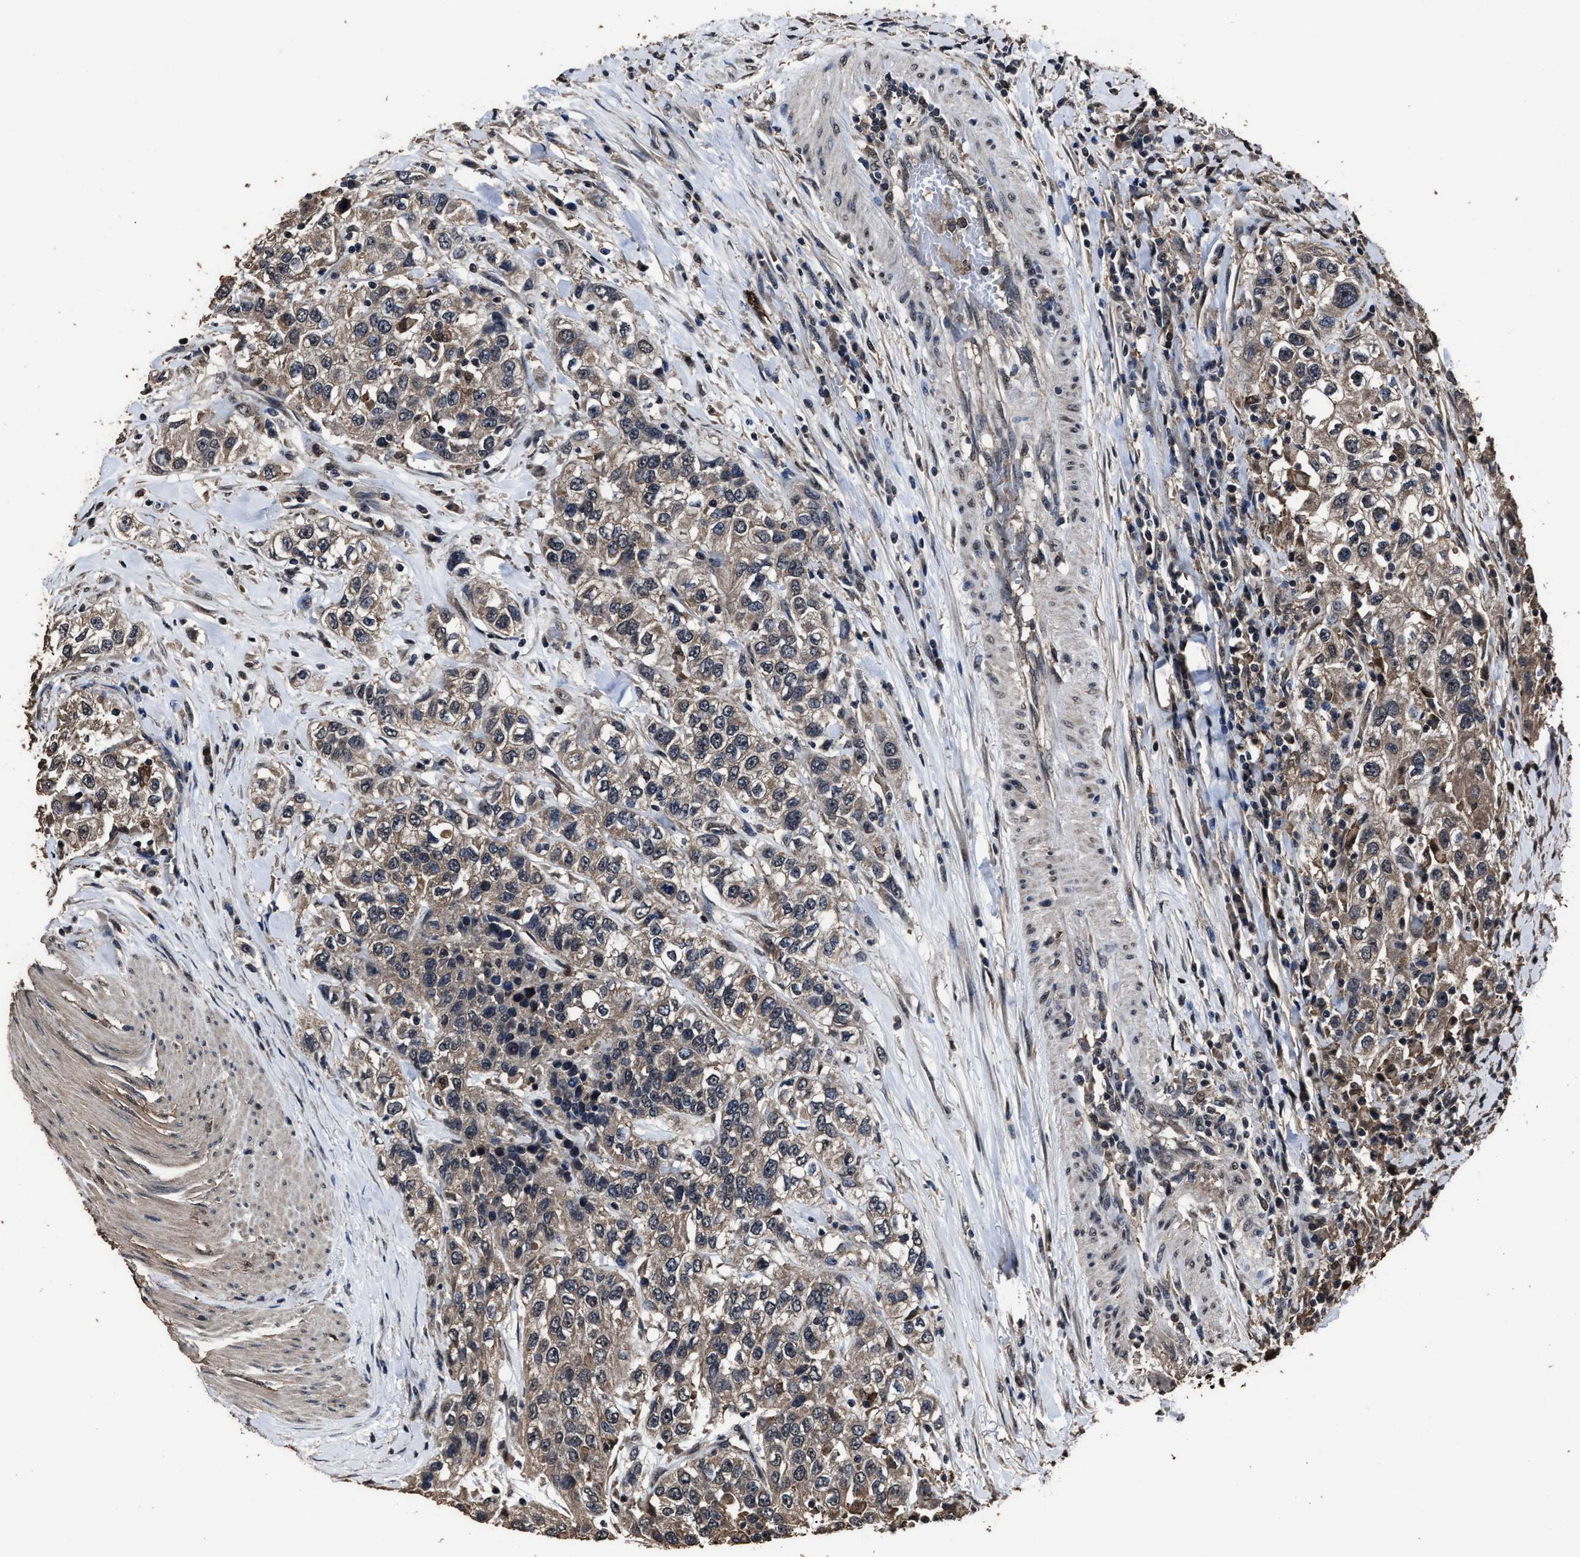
{"staining": {"intensity": "weak", "quantity": ">75%", "location": "cytoplasmic/membranous"}, "tissue": "urothelial cancer", "cell_type": "Tumor cells", "image_type": "cancer", "snomed": [{"axis": "morphology", "description": "Urothelial carcinoma, High grade"}, {"axis": "topography", "description": "Urinary bladder"}], "caption": "Tumor cells show low levels of weak cytoplasmic/membranous expression in about >75% of cells in urothelial cancer. (DAB (3,3'-diaminobenzidine) IHC with brightfield microscopy, high magnification).", "gene": "RSBN1L", "patient": {"sex": "female", "age": 80}}